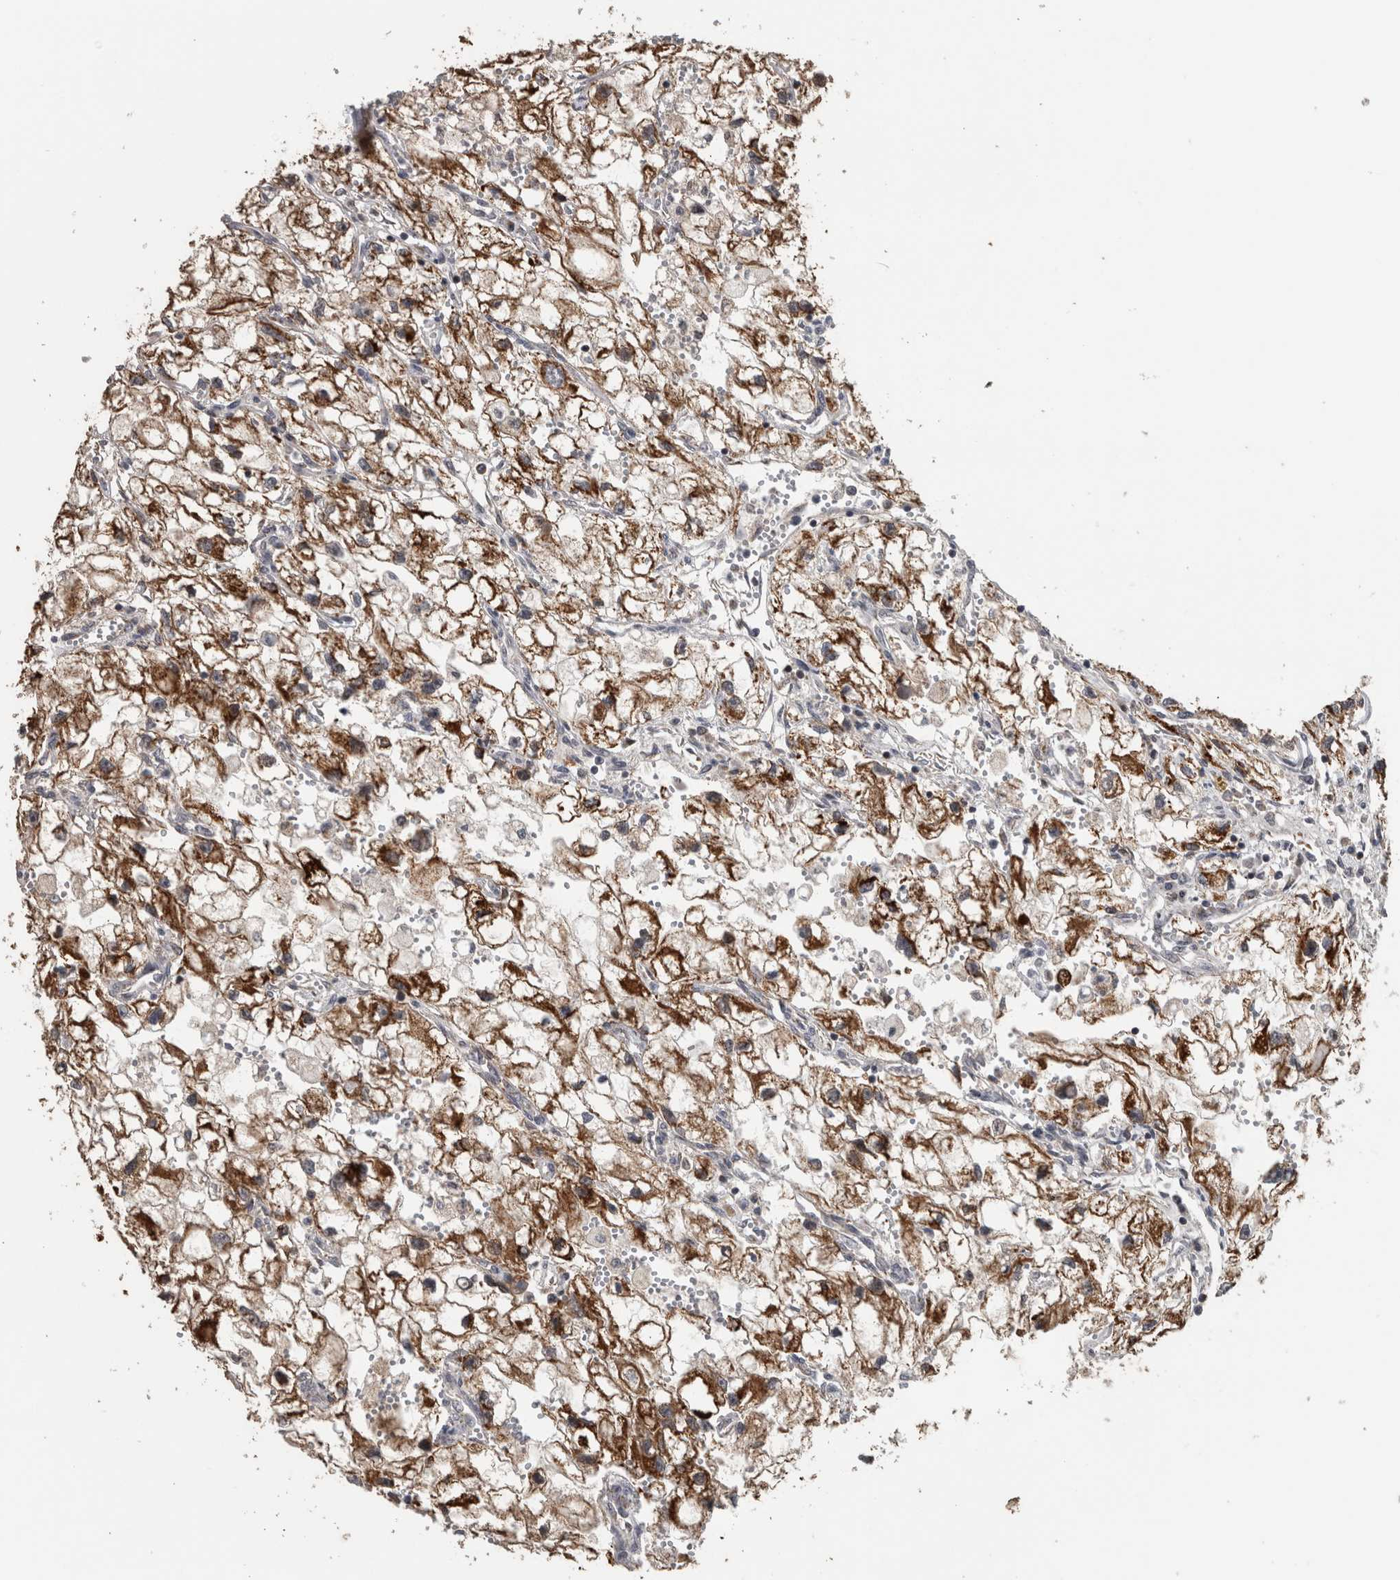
{"staining": {"intensity": "strong", "quantity": ">75%", "location": "cytoplasmic/membranous"}, "tissue": "renal cancer", "cell_type": "Tumor cells", "image_type": "cancer", "snomed": [{"axis": "morphology", "description": "Adenocarcinoma, NOS"}, {"axis": "topography", "description": "Kidney"}], "caption": "A high amount of strong cytoplasmic/membranous expression is appreciated in about >75% of tumor cells in renal cancer (adenocarcinoma) tissue.", "gene": "OR2K2", "patient": {"sex": "female", "age": 70}}